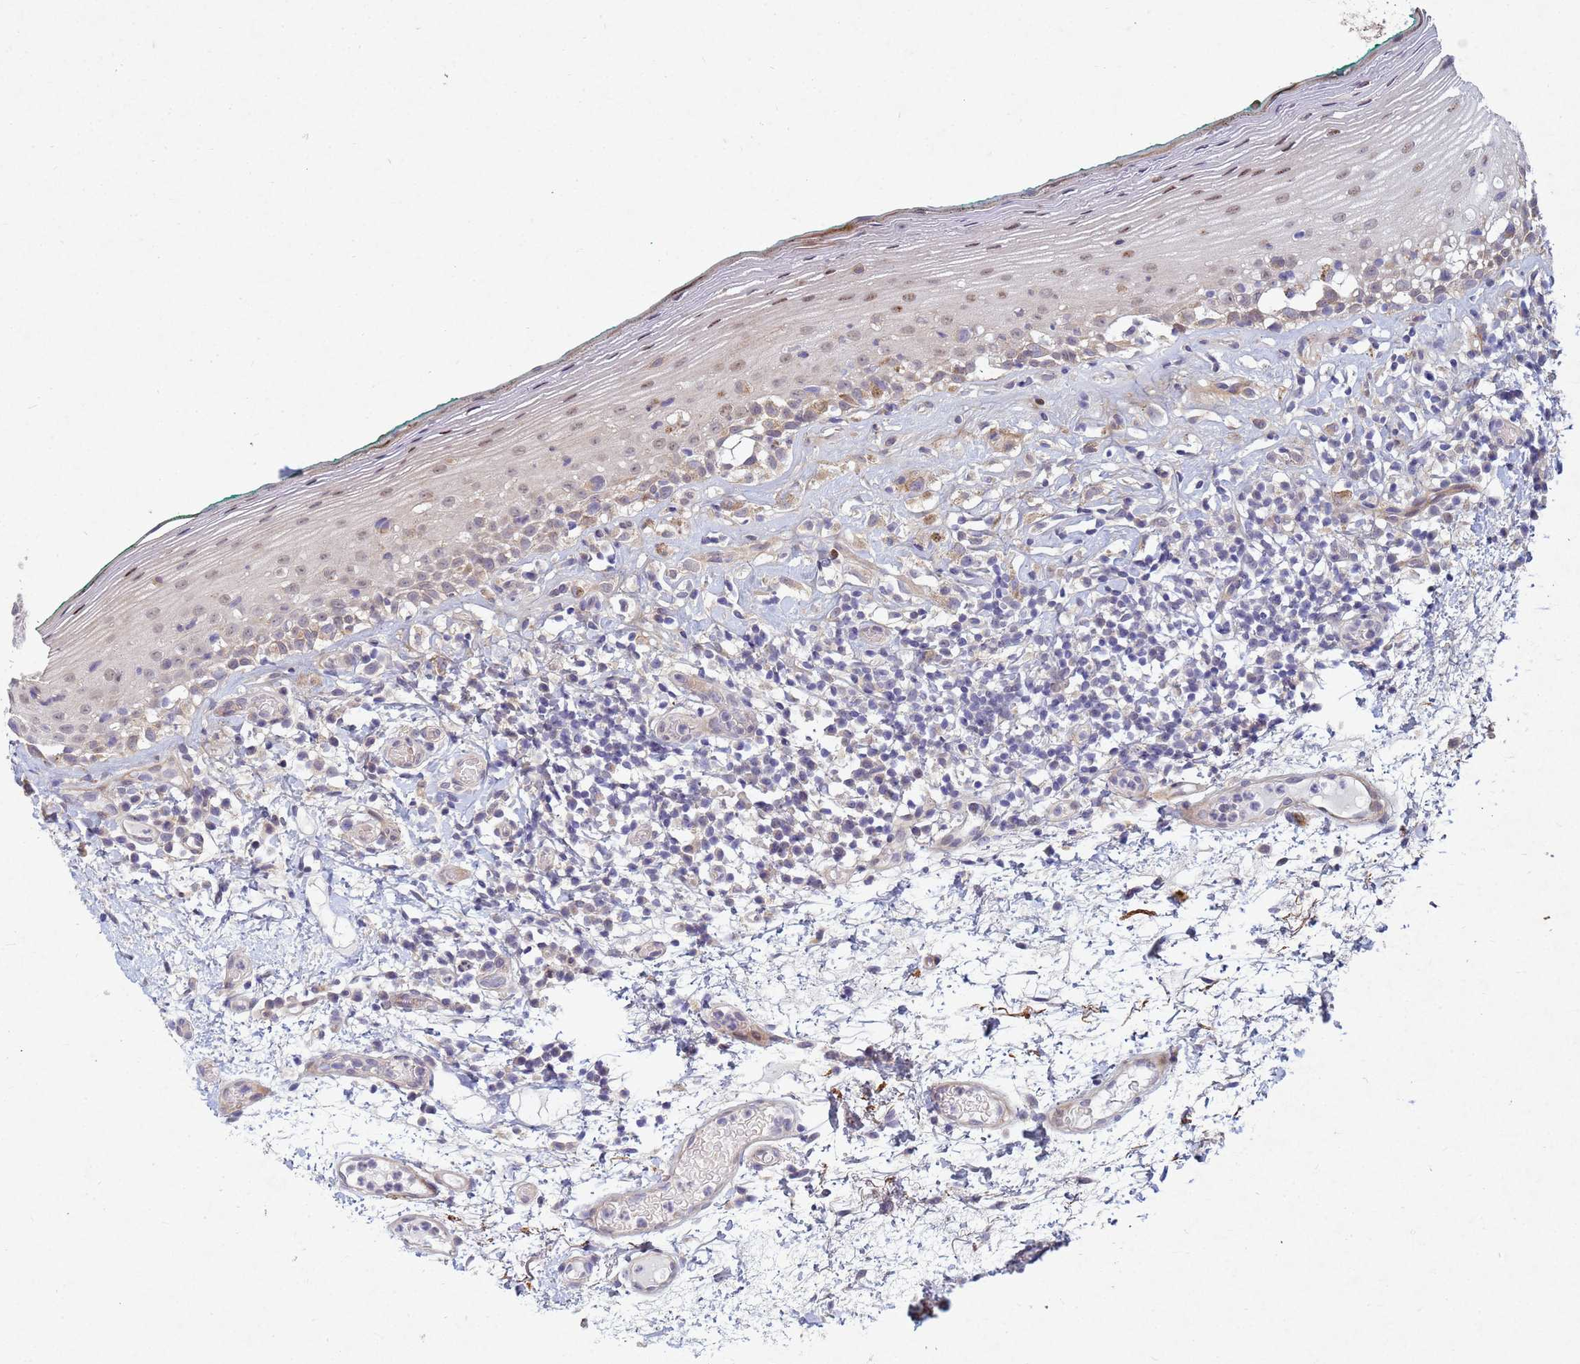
{"staining": {"intensity": "moderate", "quantity": "<25%", "location": "cytoplasmic/membranous,nuclear"}, "tissue": "oral mucosa", "cell_type": "Squamous epithelial cells", "image_type": "normal", "snomed": [{"axis": "morphology", "description": "Normal tissue, NOS"}, {"axis": "topography", "description": "Oral tissue"}], "caption": "A brown stain highlights moderate cytoplasmic/membranous,nuclear staining of a protein in squamous epithelial cells of unremarkable human oral mucosa. (DAB (3,3'-diaminobenzidine) IHC with brightfield microscopy, high magnification).", "gene": "TNPO2", "patient": {"sex": "female", "age": 83}}